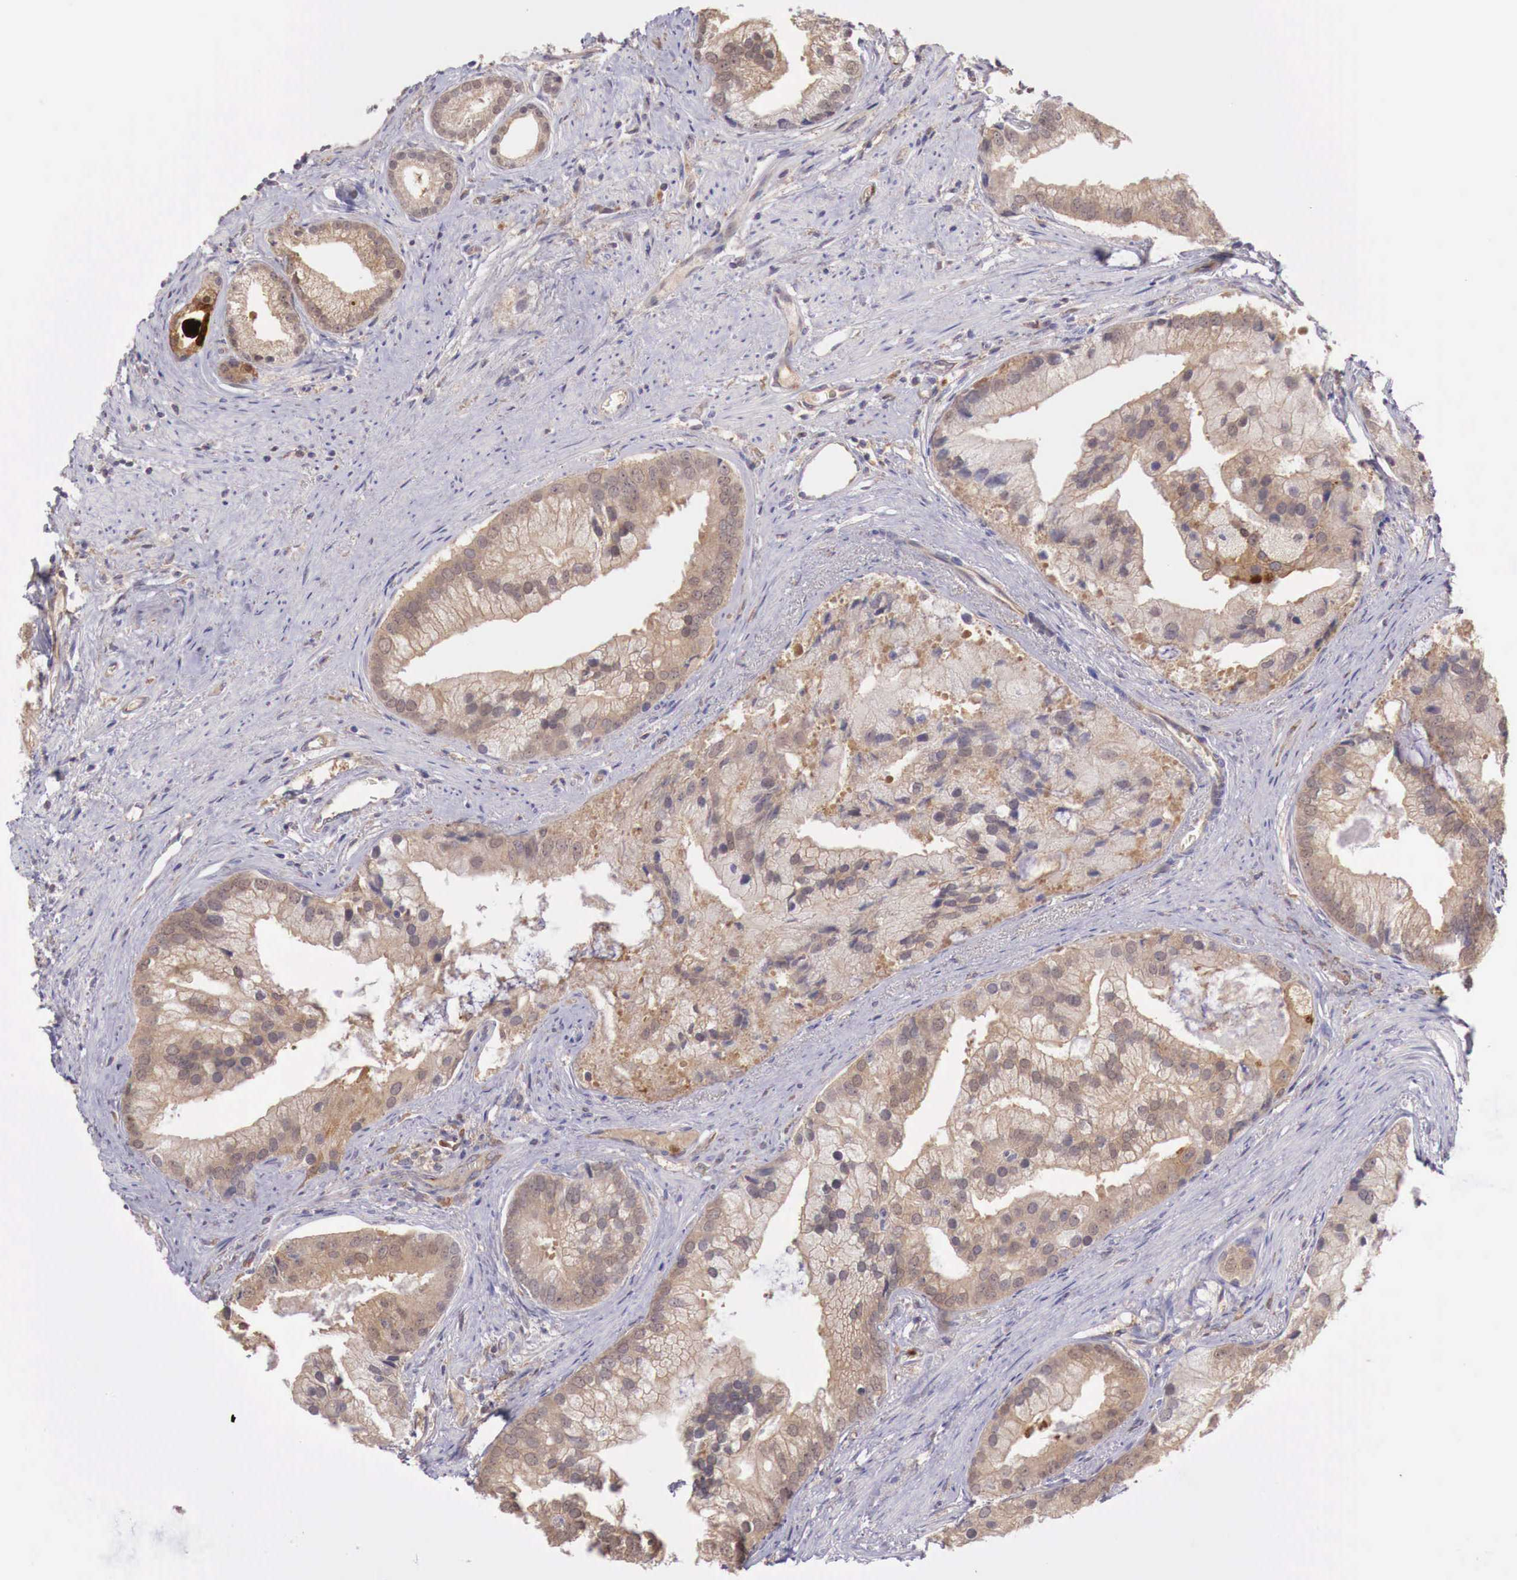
{"staining": {"intensity": "moderate", "quantity": ">75%", "location": "cytoplasmic/membranous"}, "tissue": "prostate cancer", "cell_type": "Tumor cells", "image_type": "cancer", "snomed": [{"axis": "morphology", "description": "Adenocarcinoma, Low grade"}, {"axis": "topography", "description": "Prostate"}], "caption": "Tumor cells show medium levels of moderate cytoplasmic/membranous positivity in about >75% of cells in human prostate low-grade adenocarcinoma. The staining was performed using DAB to visualize the protein expression in brown, while the nuclei were stained in blue with hematoxylin (Magnification: 20x).", "gene": "GAB2", "patient": {"sex": "male", "age": 71}}